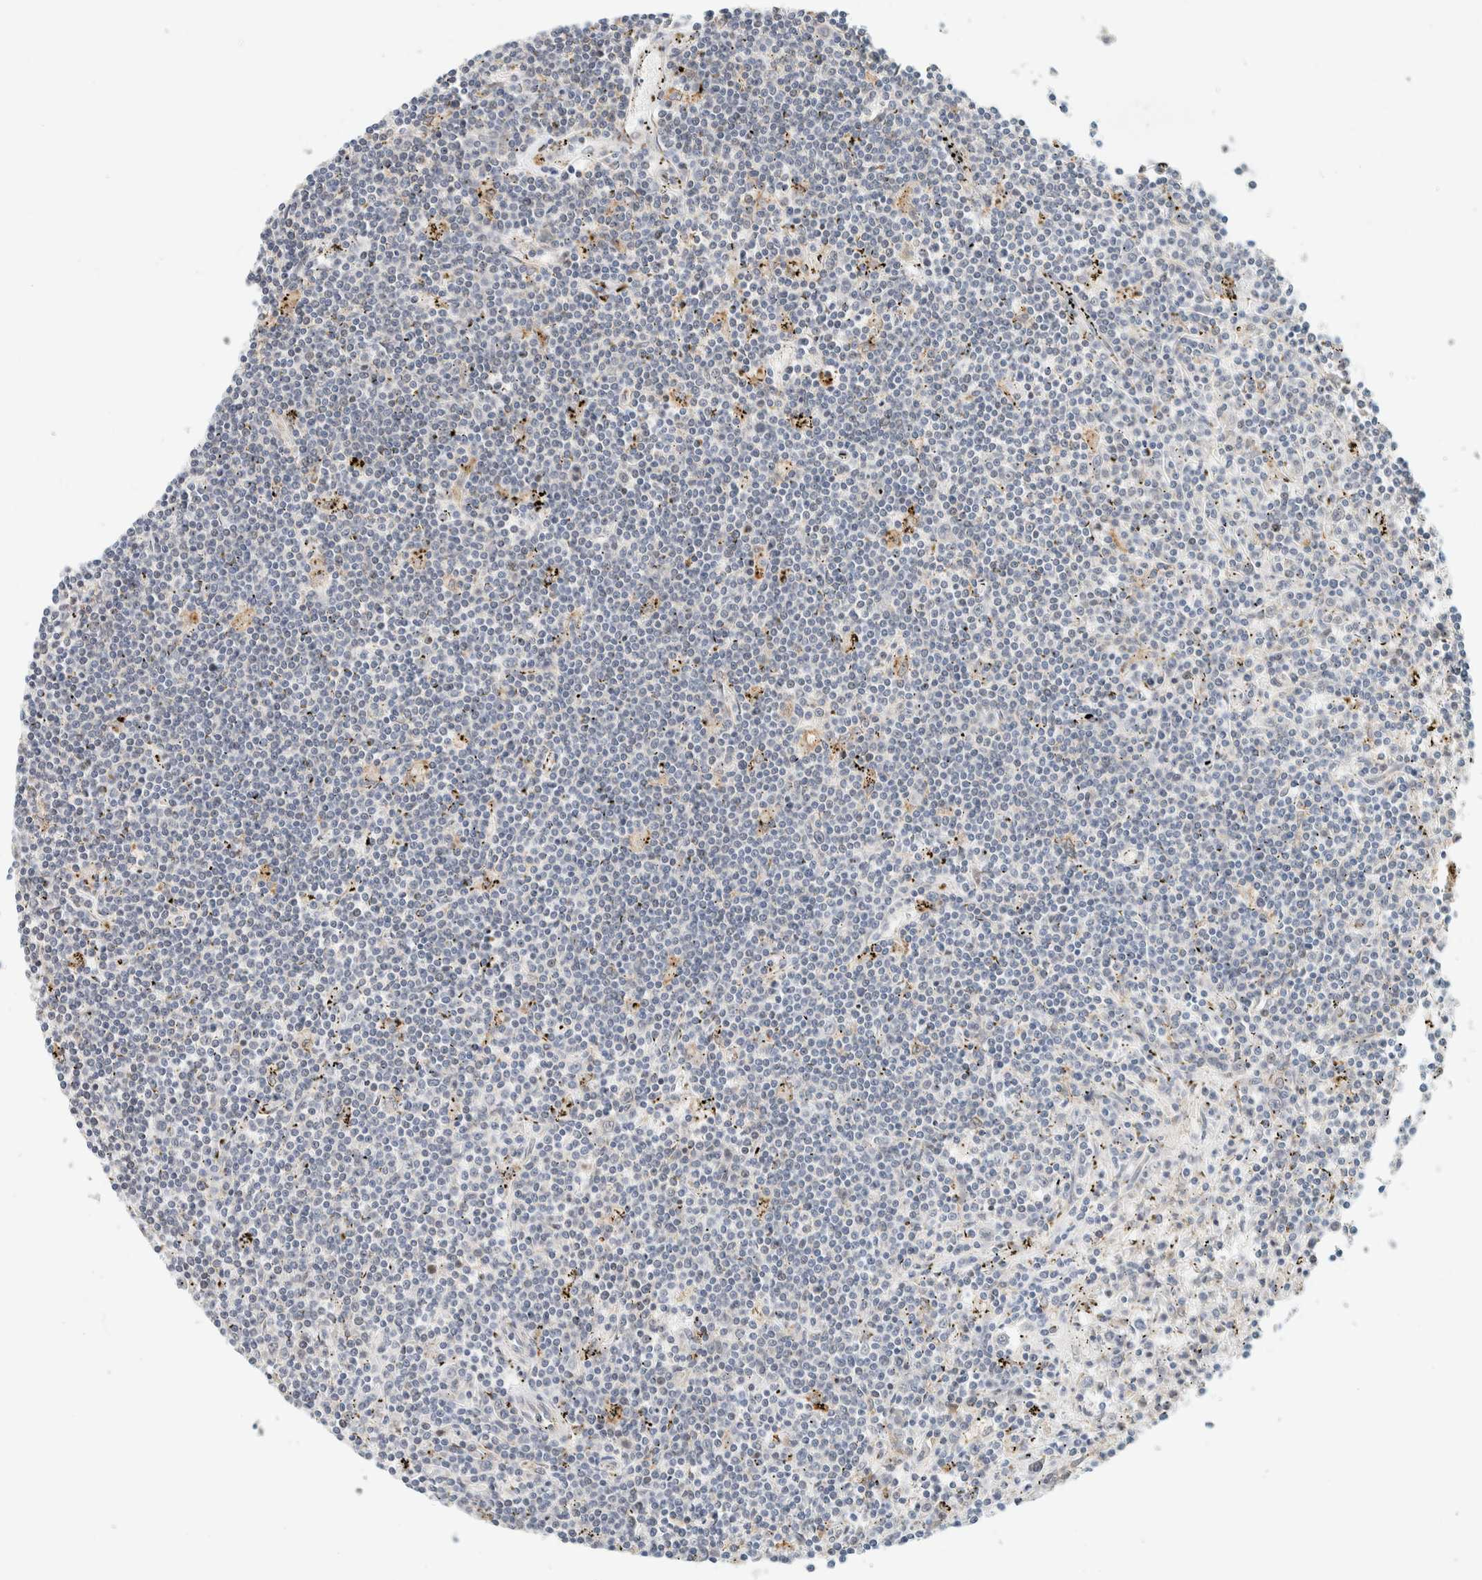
{"staining": {"intensity": "negative", "quantity": "none", "location": "none"}, "tissue": "lymphoma", "cell_type": "Tumor cells", "image_type": "cancer", "snomed": [{"axis": "morphology", "description": "Malignant lymphoma, non-Hodgkin's type, Low grade"}, {"axis": "topography", "description": "Spleen"}], "caption": "Human lymphoma stained for a protein using IHC displays no expression in tumor cells.", "gene": "SUMF2", "patient": {"sex": "male", "age": 76}}